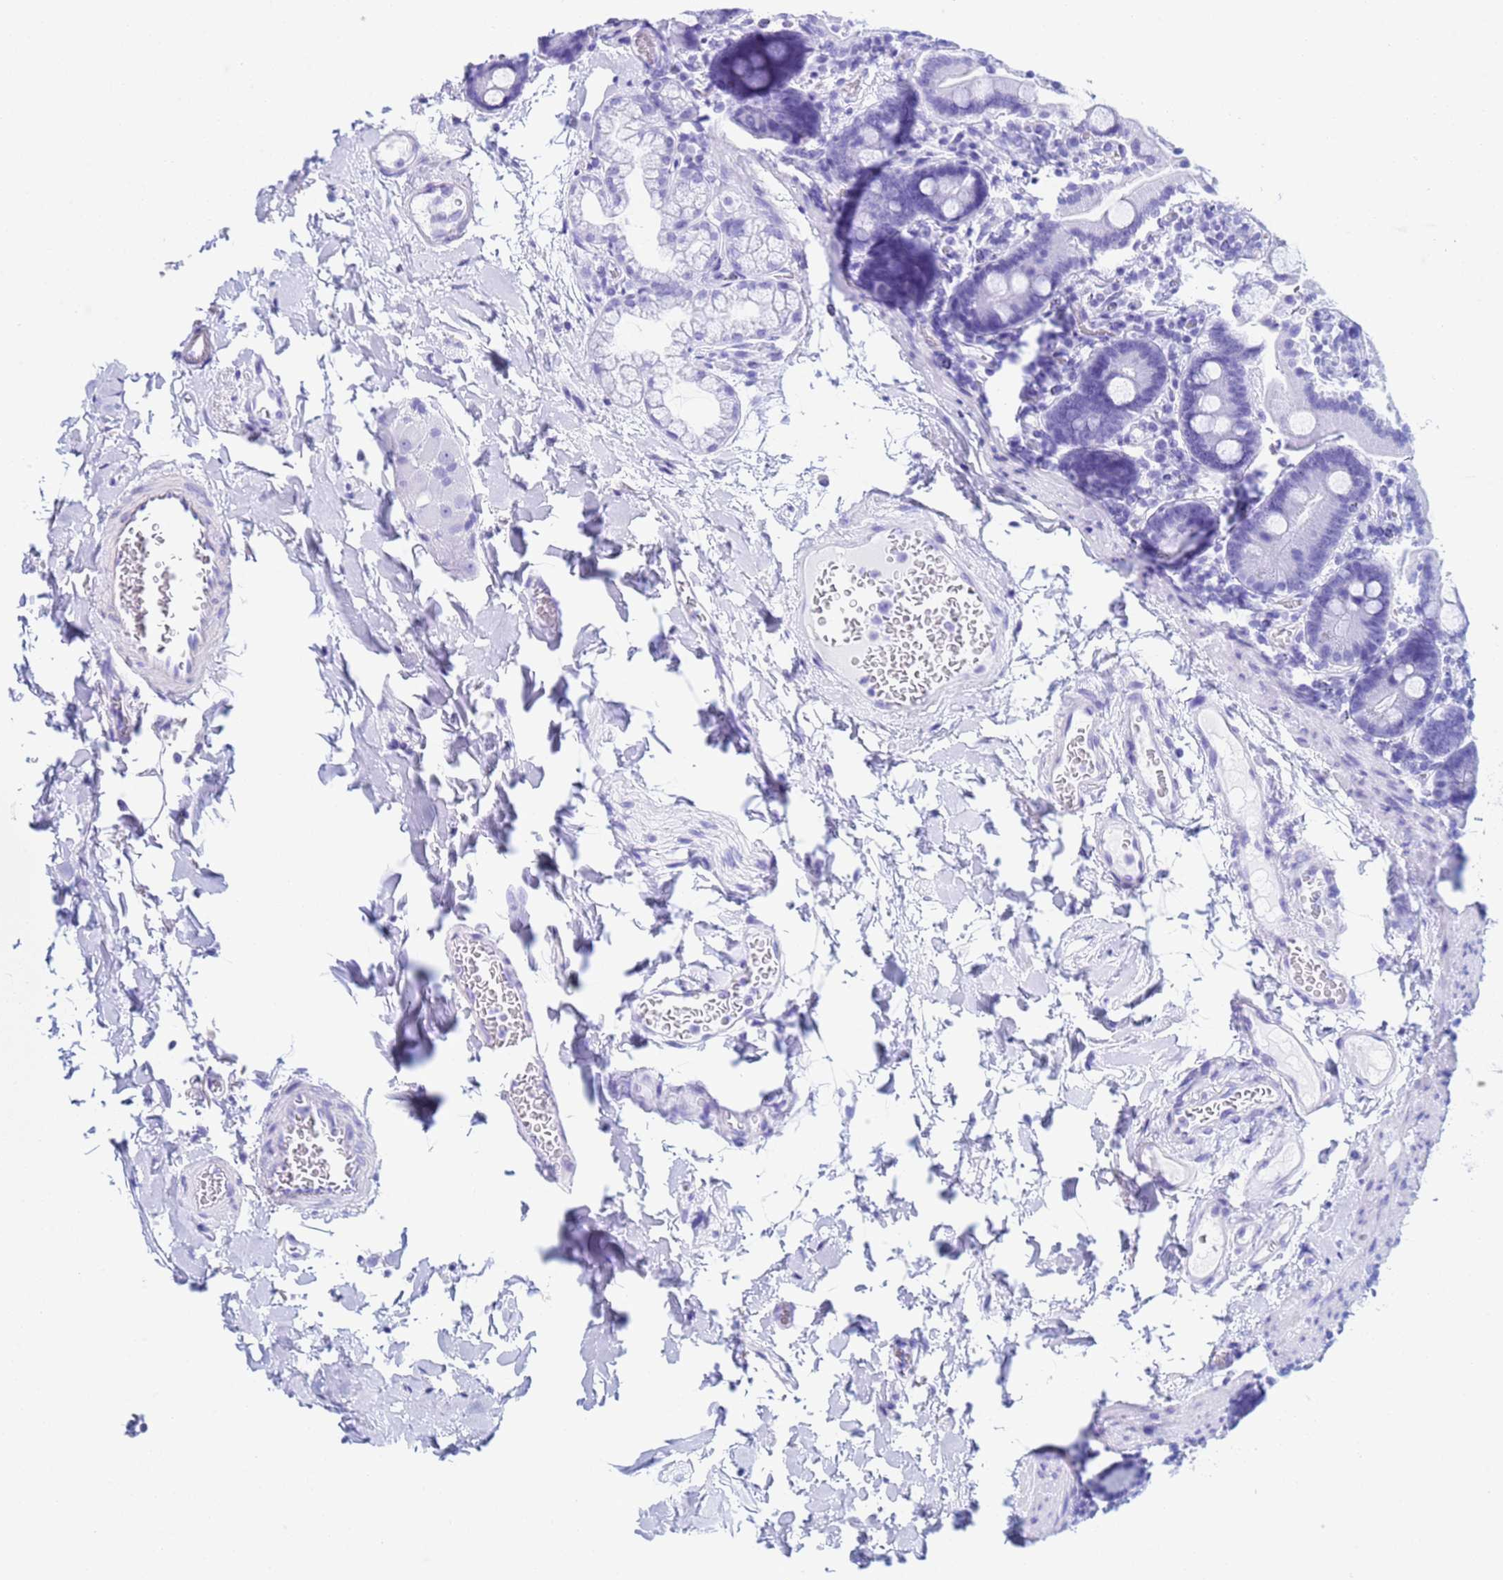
{"staining": {"intensity": "negative", "quantity": "none", "location": "none"}, "tissue": "duodenum", "cell_type": "Glandular cells", "image_type": "normal", "snomed": [{"axis": "morphology", "description": "Normal tissue, NOS"}, {"axis": "topography", "description": "Duodenum"}], "caption": "The histopathology image shows no staining of glandular cells in benign duodenum.", "gene": "CLHC1", "patient": {"sex": "male", "age": 55}}